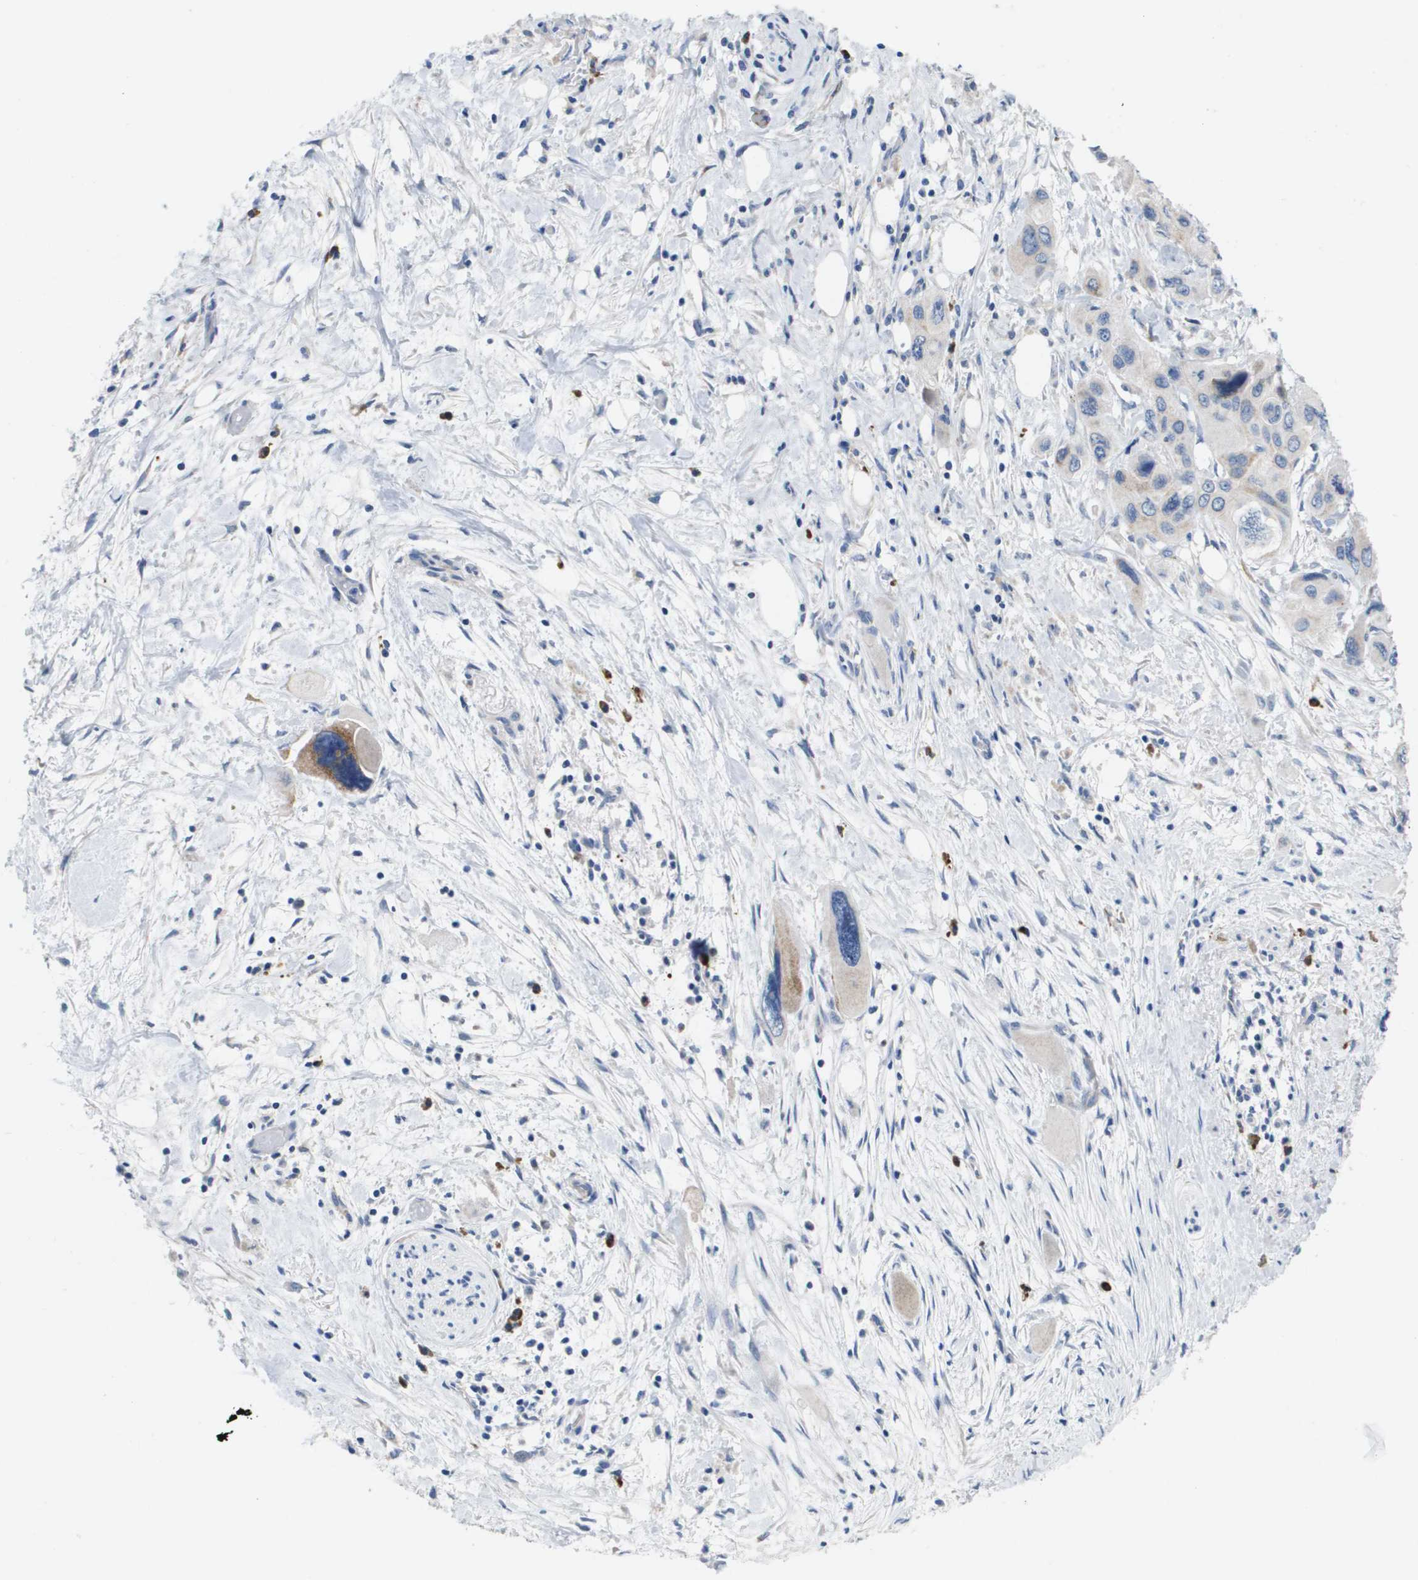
{"staining": {"intensity": "weak", "quantity": "<25%", "location": "cytoplasmic/membranous"}, "tissue": "pancreatic cancer", "cell_type": "Tumor cells", "image_type": "cancer", "snomed": [{"axis": "morphology", "description": "Adenocarcinoma, NOS"}, {"axis": "topography", "description": "Pancreas"}], "caption": "High power microscopy image of an IHC micrograph of pancreatic cancer (adenocarcinoma), revealing no significant staining in tumor cells. Brightfield microscopy of immunohistochemistry (IHC) stained with DAB (brown) and hematoxylin (blue), captured at high magnification.", "gene": "CD3G", "patient": {"sex": "male", "age": 73}}